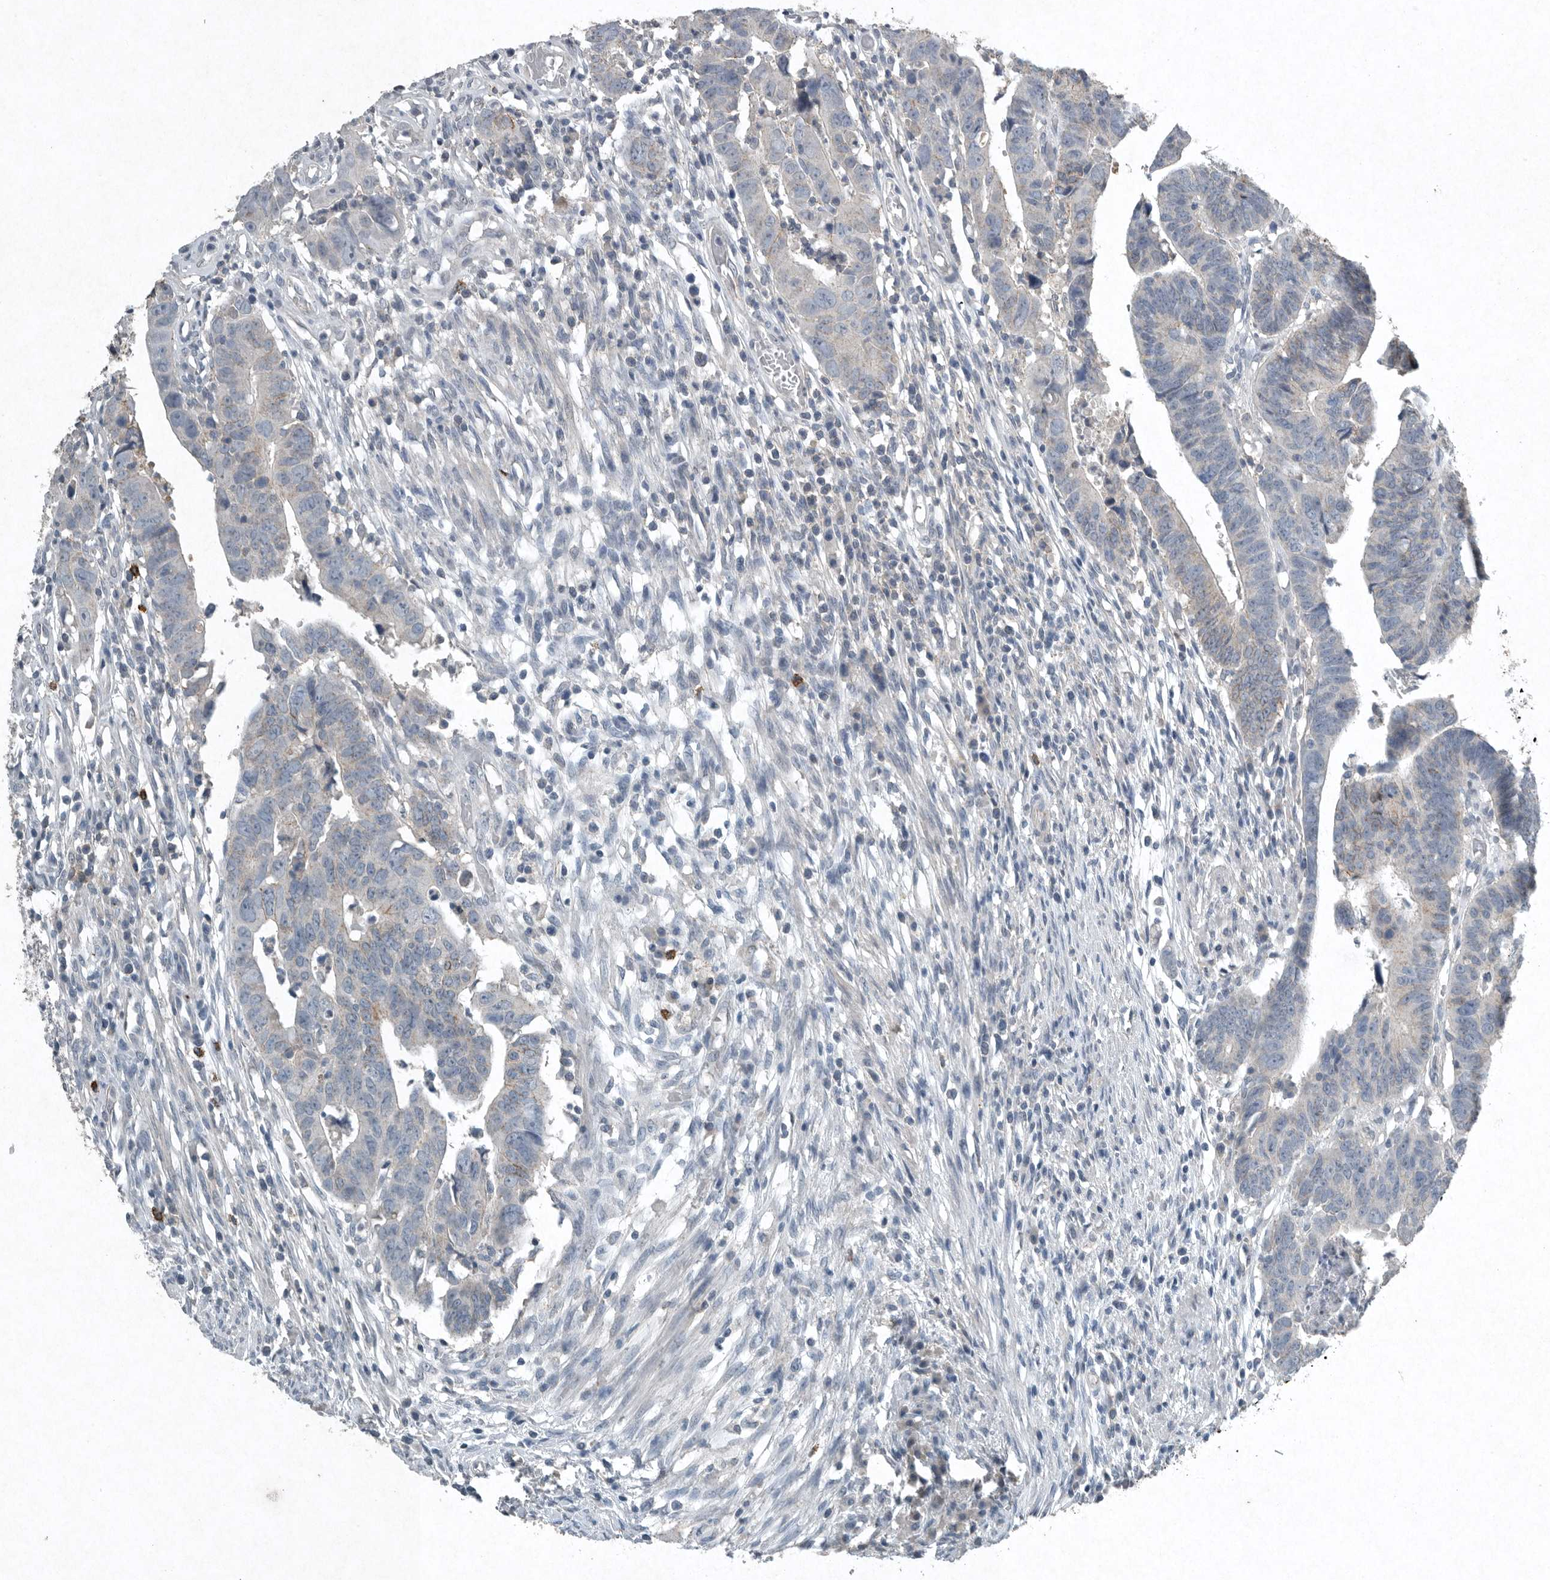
{"staining": {"intensity": "weak", "quantity": "<25%", "location": "cytoplasmic/membranous"}, "tissue": "colorectal cancer", "cell_type": "Tumor cells", "image_type": "cancer", "snomed": [{"axis": "morphology", "description": "Adenocarcinoma, NOS"}, {"axis": "topography", "description": "Rectum"}], "caption": "DAB immunohistochemical staining of adenocarcinoma (colorectal) demonstrates no significant expression in tumor cells.", "gene": "IL20", "patient": {"sex": "female", "age": 65}}